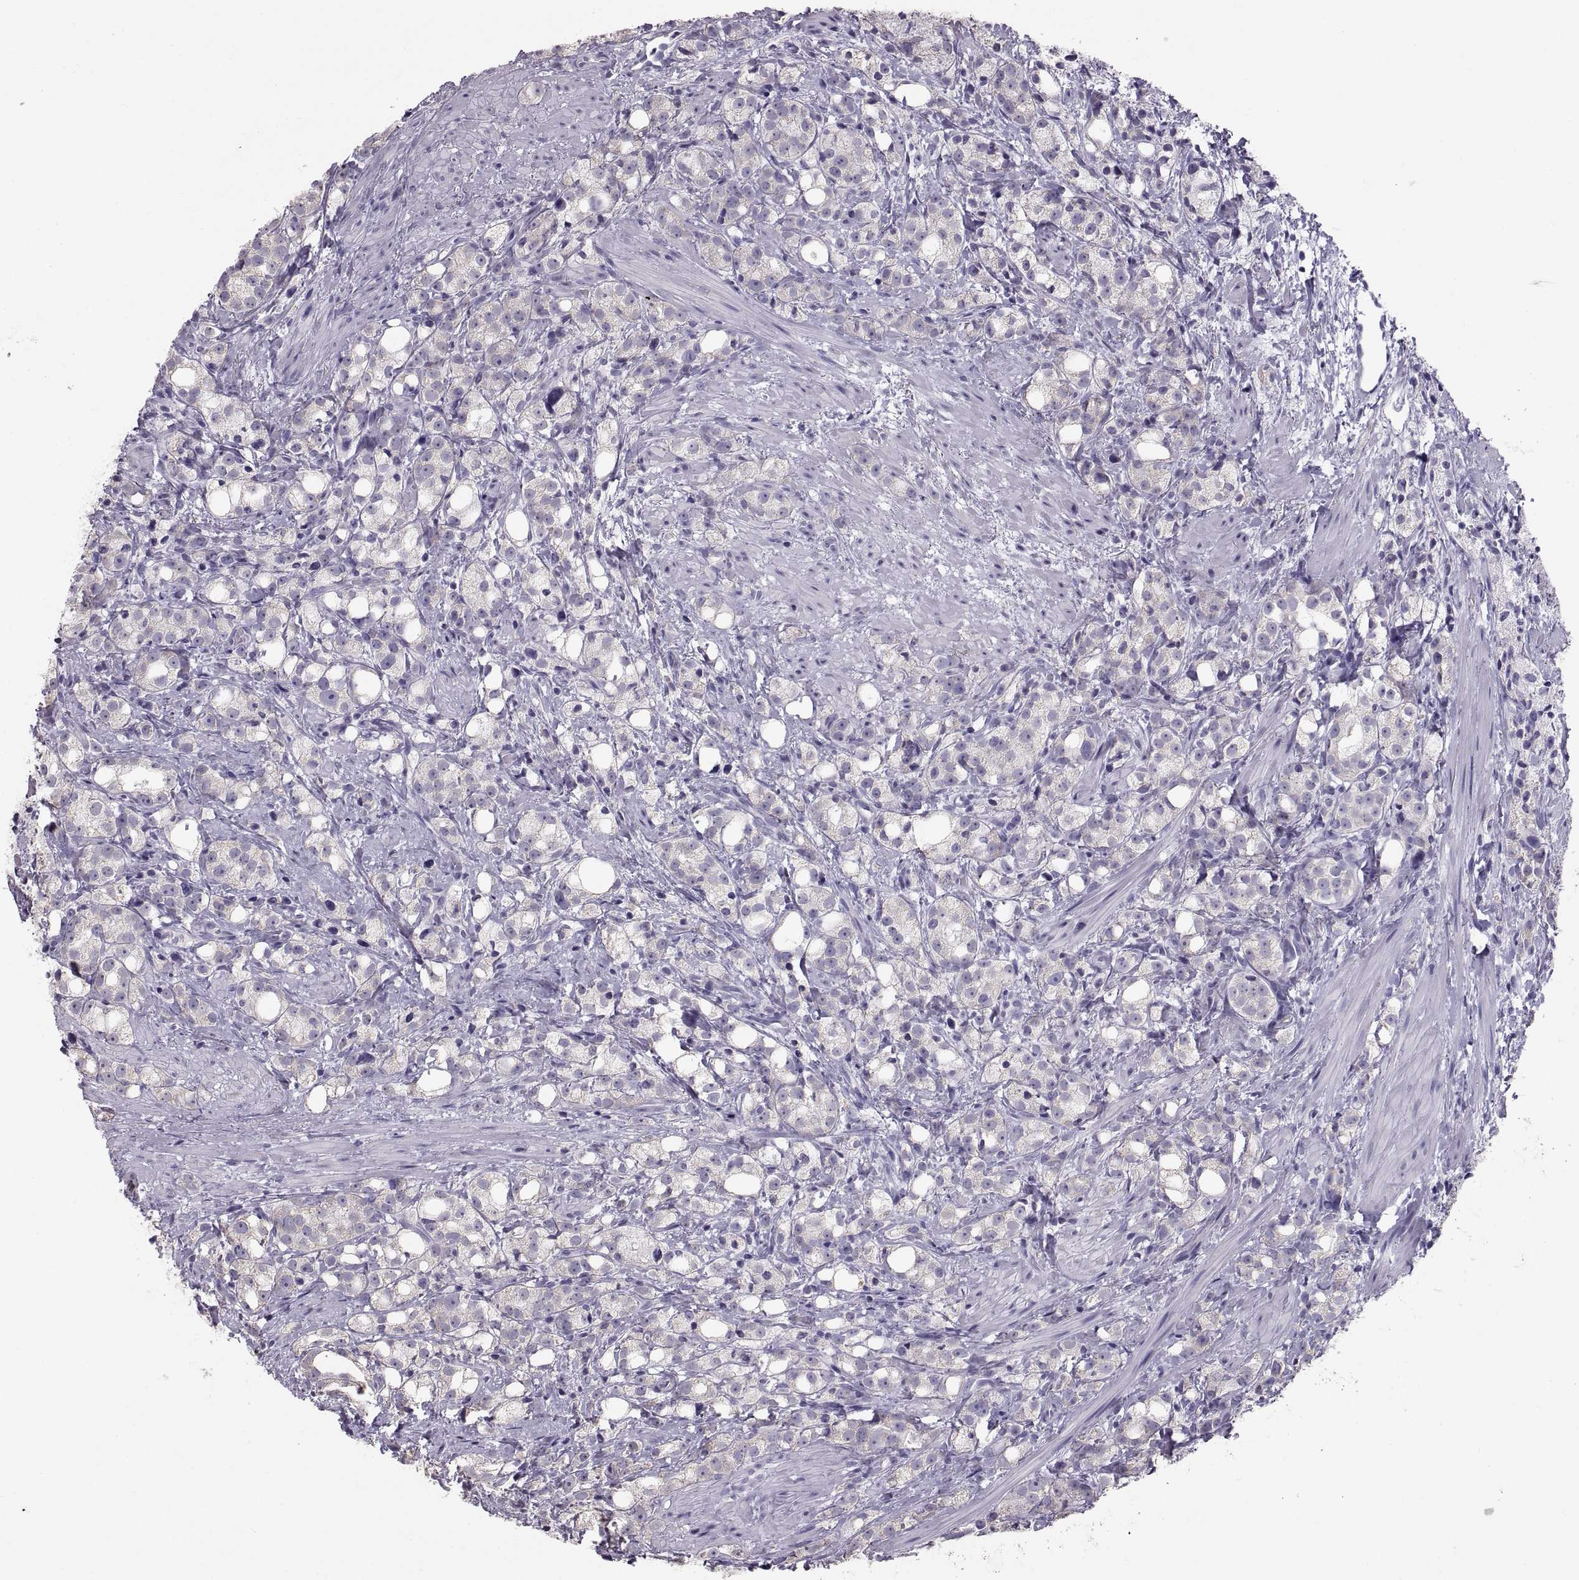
{"staining": {"intensity": "negative", "quantity": "none", "location": "none"}, "tissue": "prostate cancer", "cell_type": "Tumor cells", "image_type": "cancer", "snomed": [{"axis": "morphology", "description": "Adenocarcinoma, High grade"}, {"axis": "topography", "description": "Prostate"}], "caption": "A histopathology image of human prostate cancer (adenocarcinoma (high-grade)) is negative for staining in tumor cells. (DAB (3,3'-diaminobenzidine) IHC visualized using brightfield microscopy, high magnification).", "gene": "WBP2NL", "patient": {"sex": "male", "age": 53}}